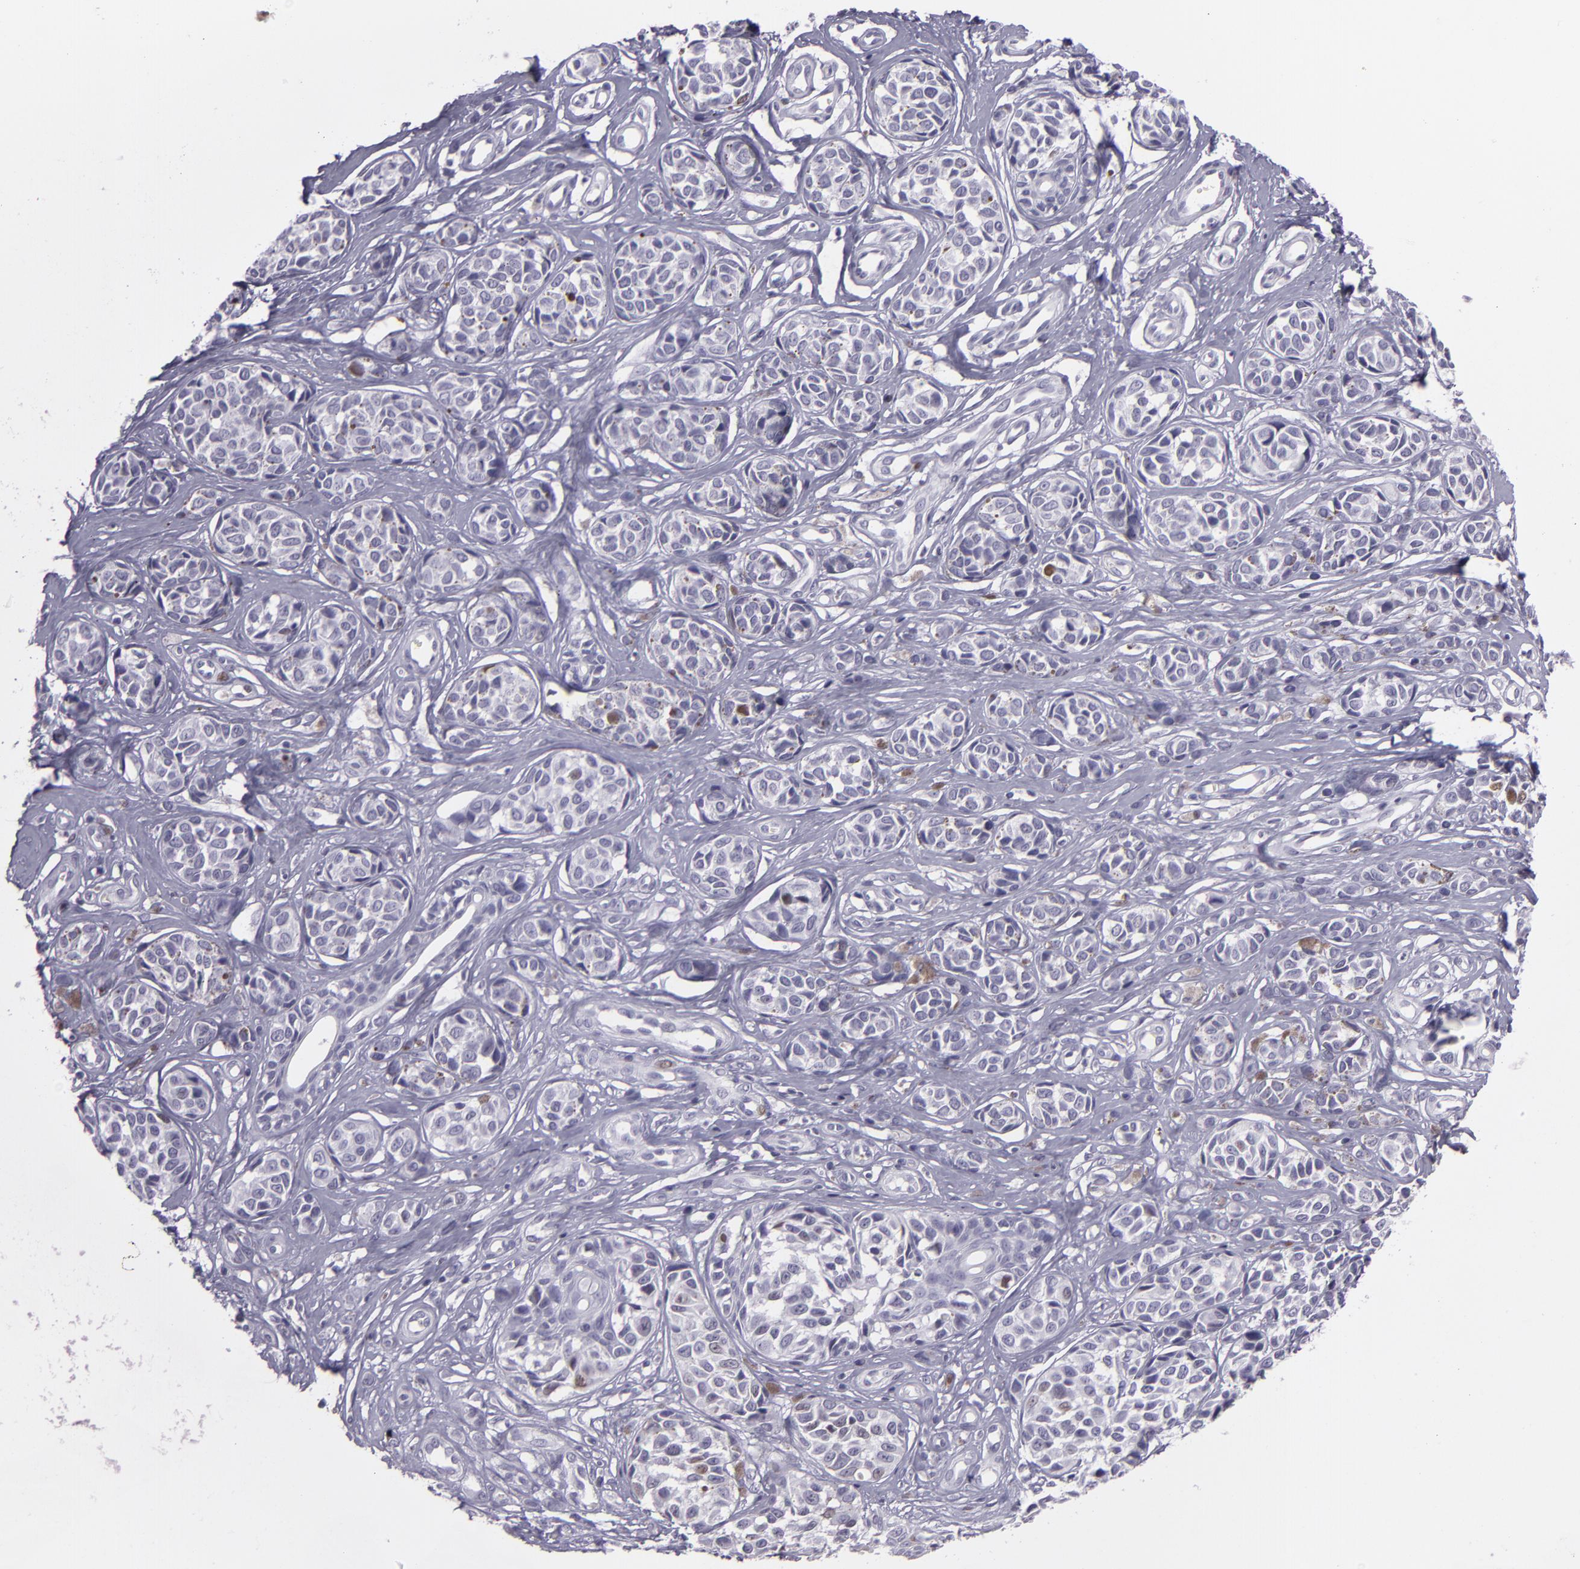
{"staining": {"intensity": "negative", "quantity": "none", "location": "none"}, "tissue": "melanoma", "cell_type": "Tumor cells", "image_type": "cancer", "snomed": [{"axis": "morphology", "description": "Malignant melanoma, NOS"}, {"axis": "topography", "description": "Skin"}], "caption": "This is an immunohistochemistry photomicrograph of malignant melanoma. There is no staining in tumor cells.", "gene": "MCM3", "patient": {"sex": "male", "age": 79}}